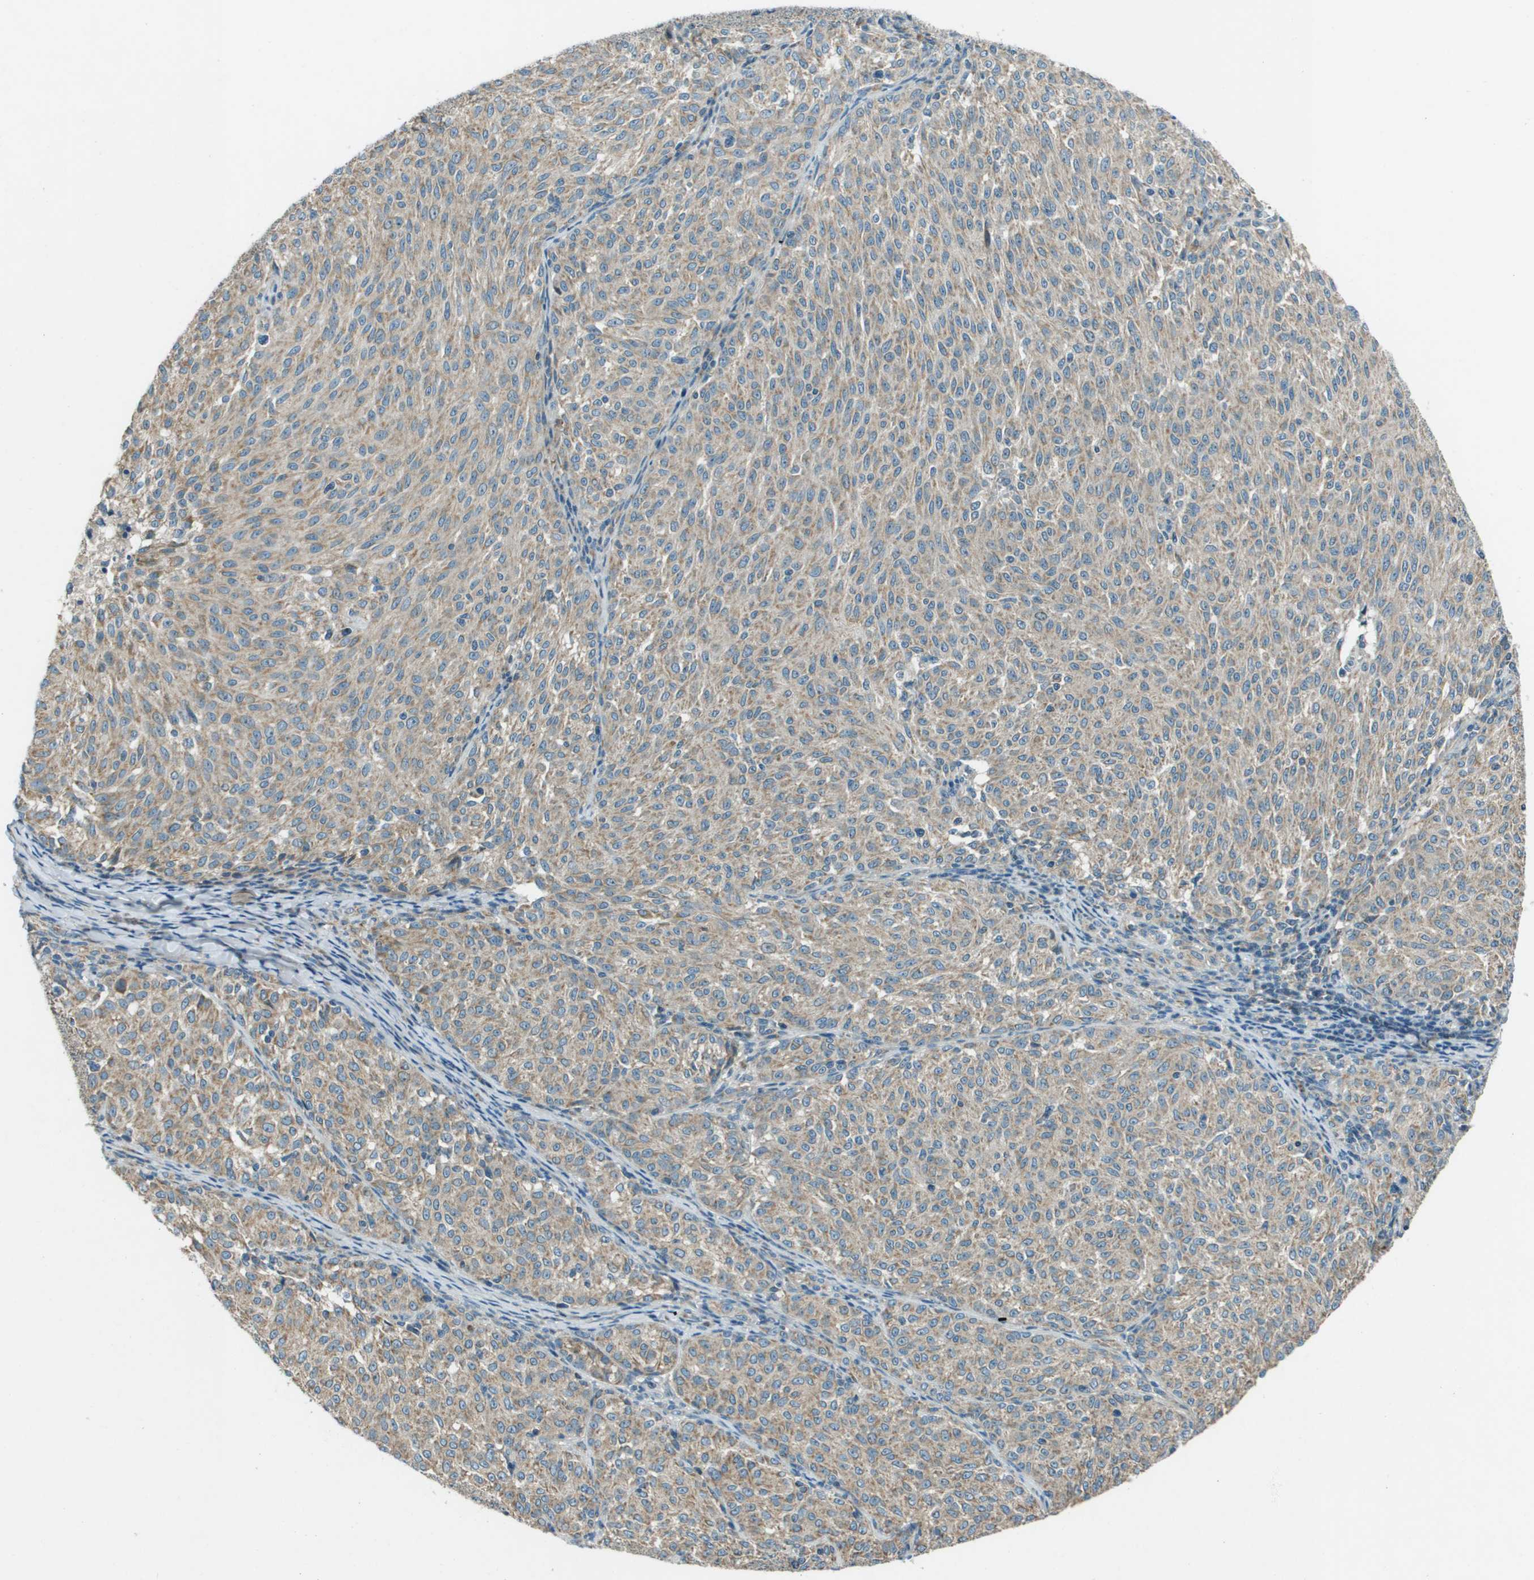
{"staining": {"intensity": "weak", "quantity": ">75%", "location": "cytoplasmic/membranous"}, "tissue": "melanoma", "cell_type": "Tumor cells", "image_type": "cancer", "snomed": [{"axis": "morphology", "description": "Malignant melanoma, NOS"}, {"axis": "topography", "description": "Skin"}], "caption": "Melanoma tissue exhibits weak cytoplasmic/membranous positivity in about >75% of tumor cells", "gene": "MIGA1", "patient": {"sex": "female", "age": 72}}